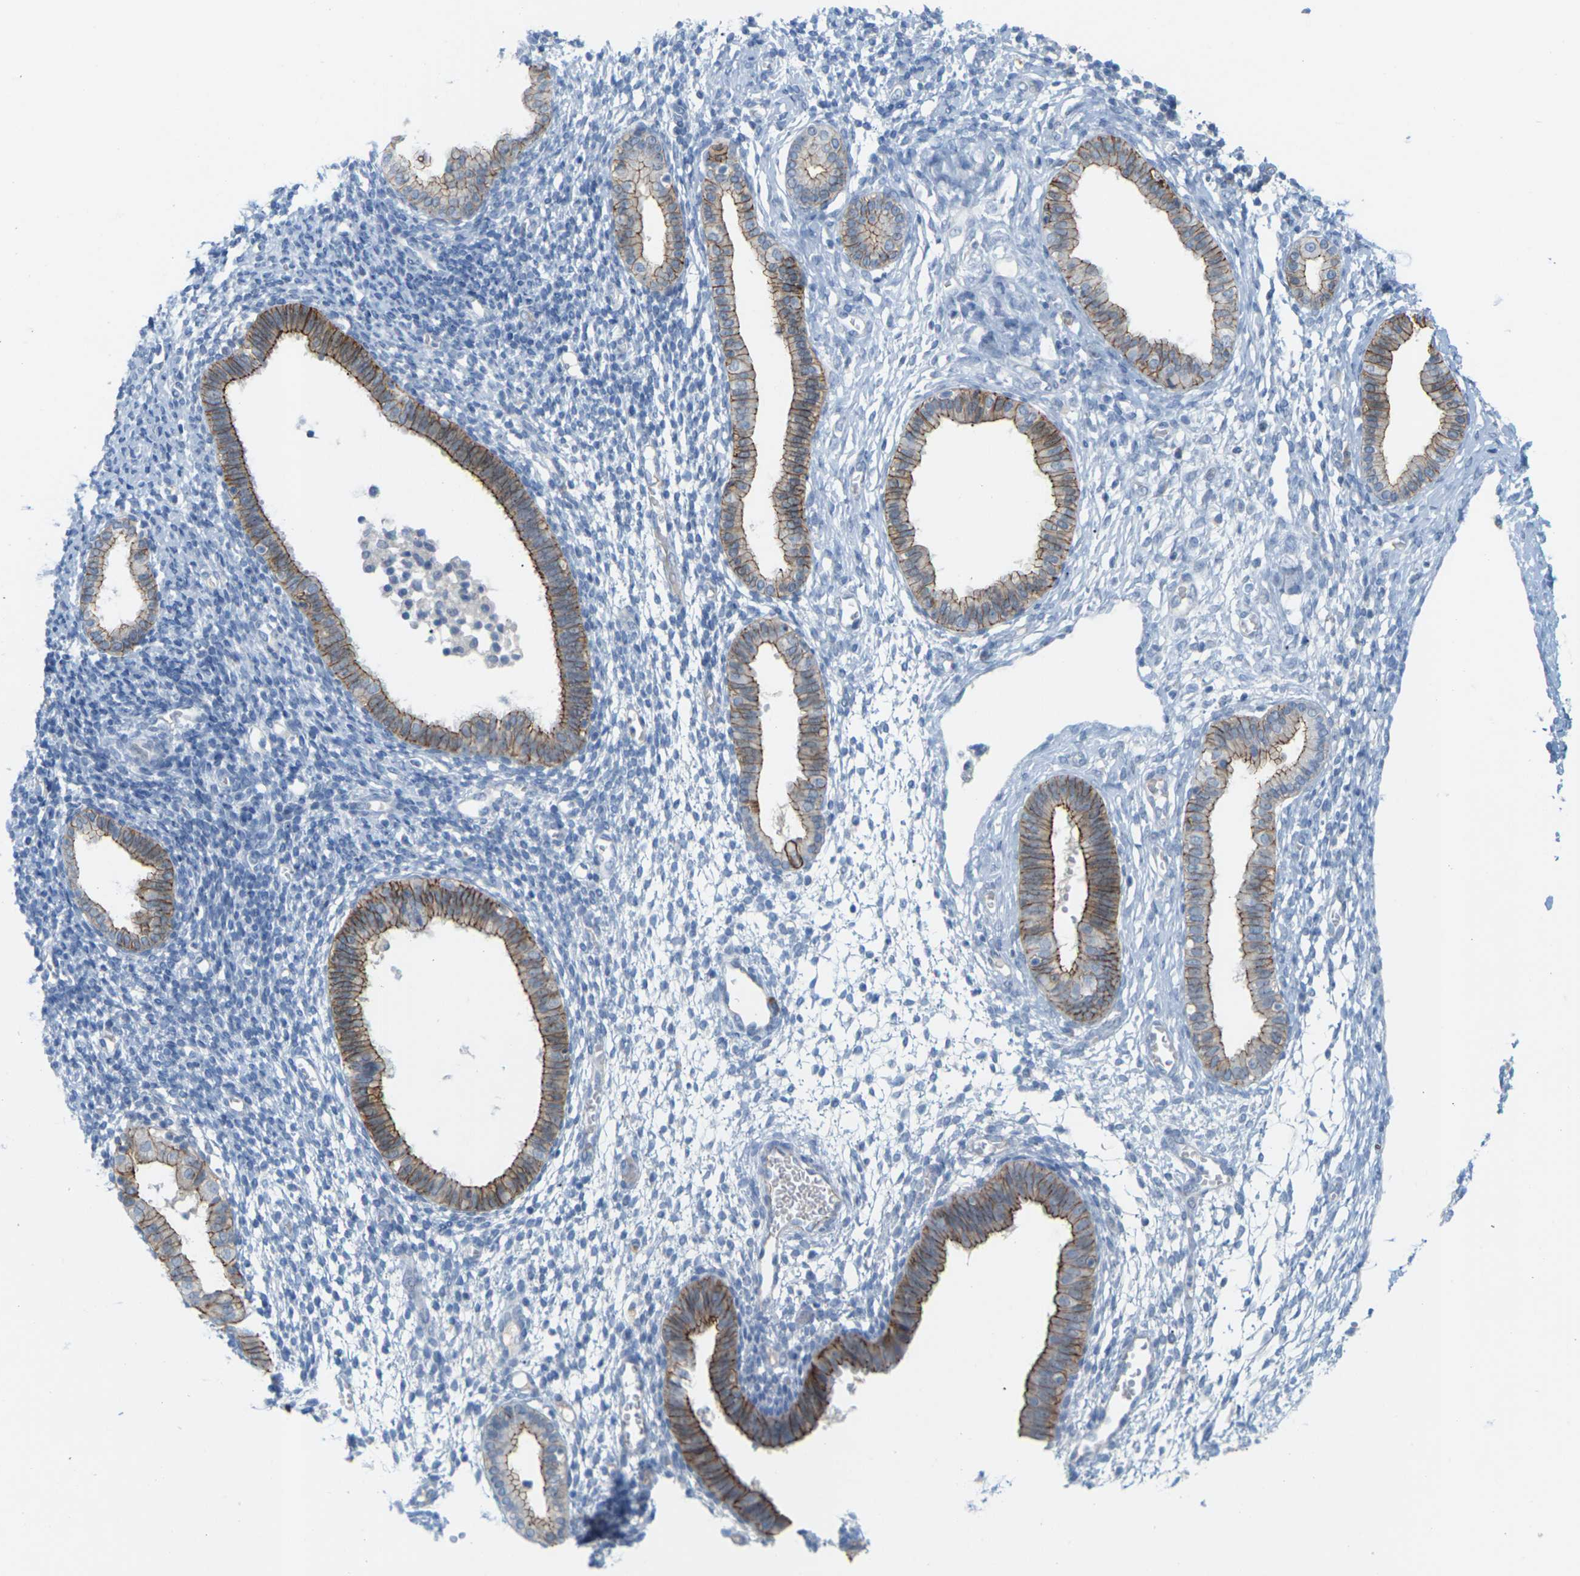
{"staining": {"intensity": "negative", "quantity": "none", "location": "none"}, "tissue": "endometrium", "cell_type": "Cells in endometrial stroma", "image_type": "normal", "snomed": [{"axis": "morphology", "description": "Normal tissue, NOS"}, {"axis": "topography", "description": "Endometrium"}], "caption": "Immunohistochemical staining of benign endometrium reveals no significant positivity in cells in endometrial stroma.", "gene": "CLDN3", "patient": {"sex": "female", "age": 61}}